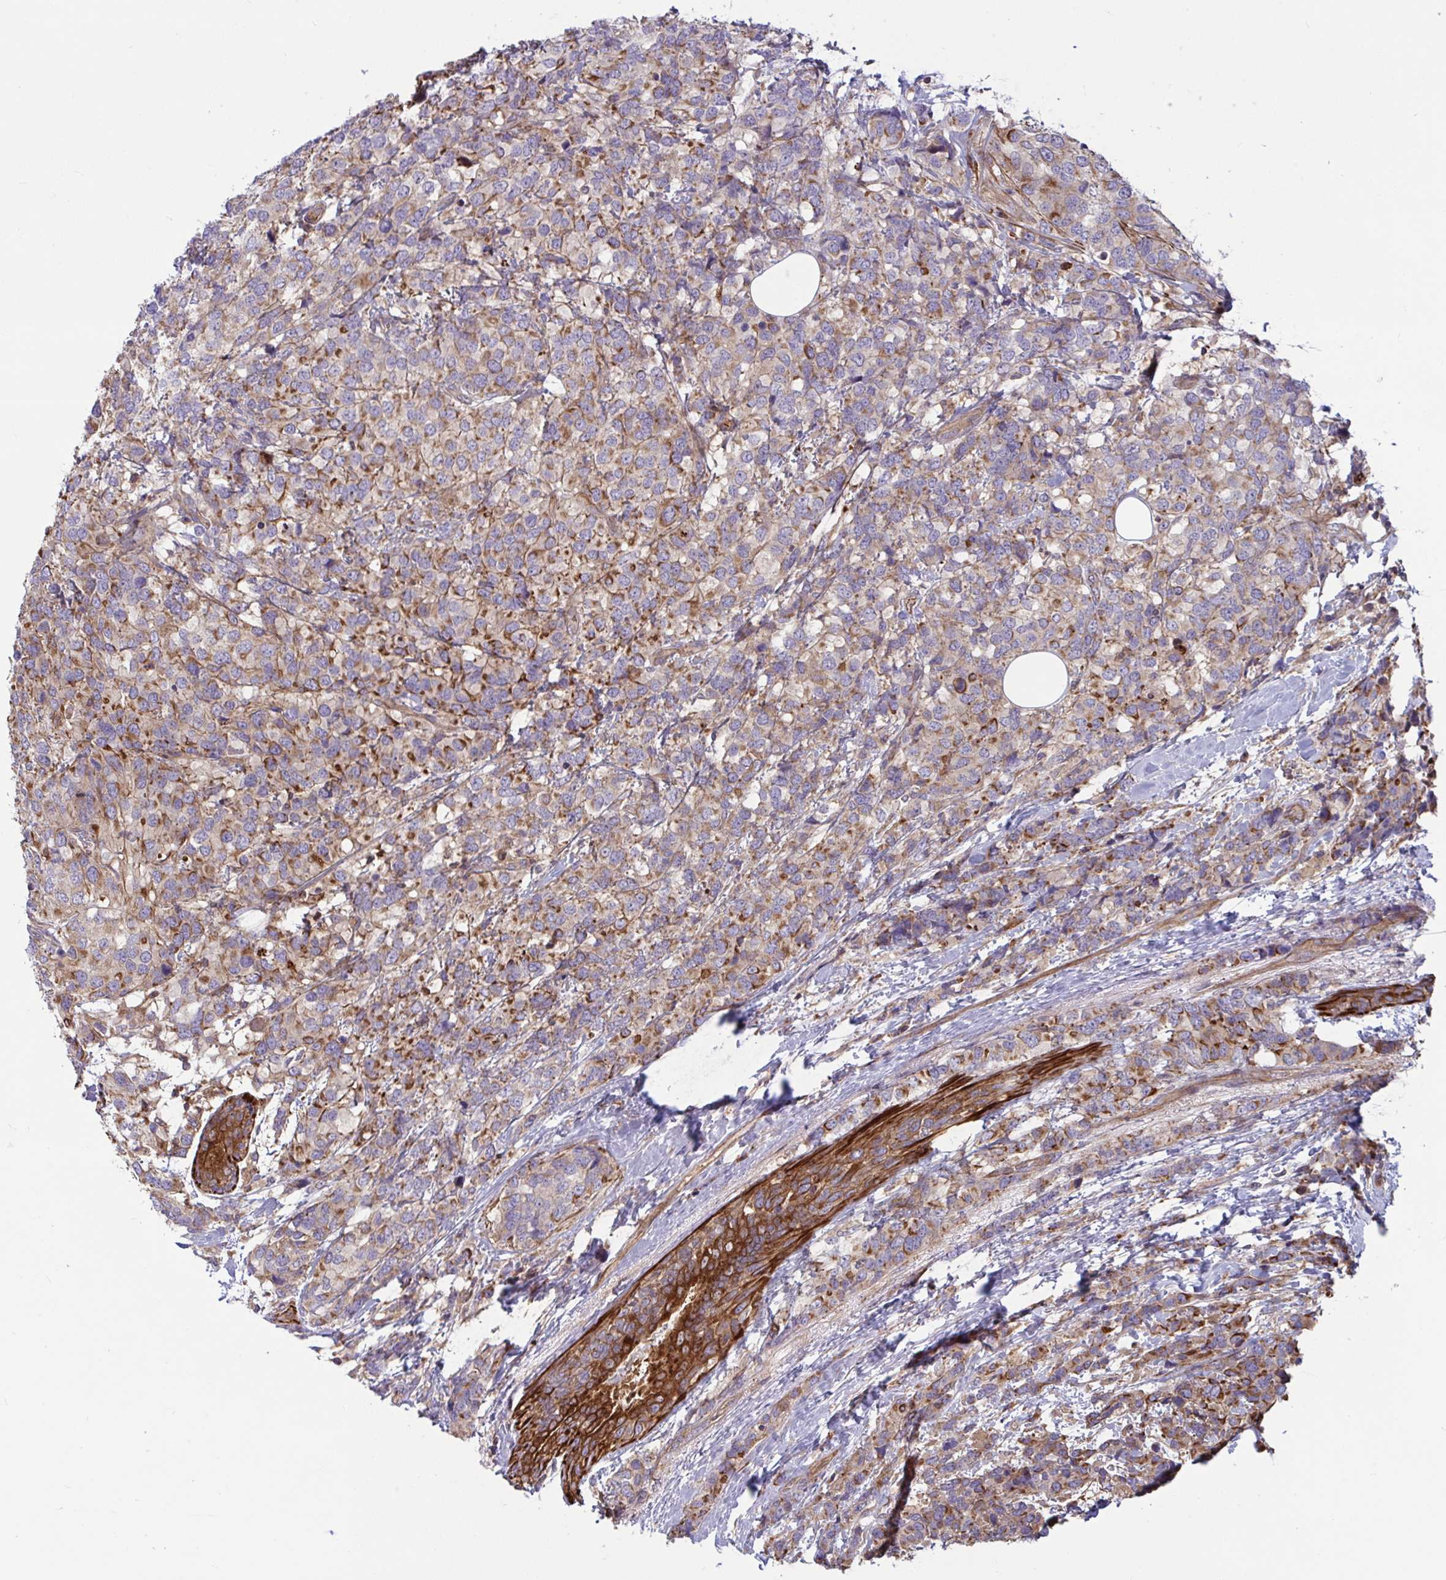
{"staining": {"intensity": "moderate", "quantity": "25%-75%", "location": "cytoplasmic/membranous"}, "tissue": "breast cancer", "cell_type": "Tumor cells", "image_type": "cancer", "snomed": [{"axis": "morphology", "description": "Lobular carcinoma"}, {"axis": "topography", "description": "Breast"}], "caption": "Immunohistochemical staining of breast lobular carcinoma demonstrates moderate cytoplasmic/membranous protein staining in about 25%-75% of tumor cells.", "gene": "TANK", "patient": {"sex": "female", "age": 59}}